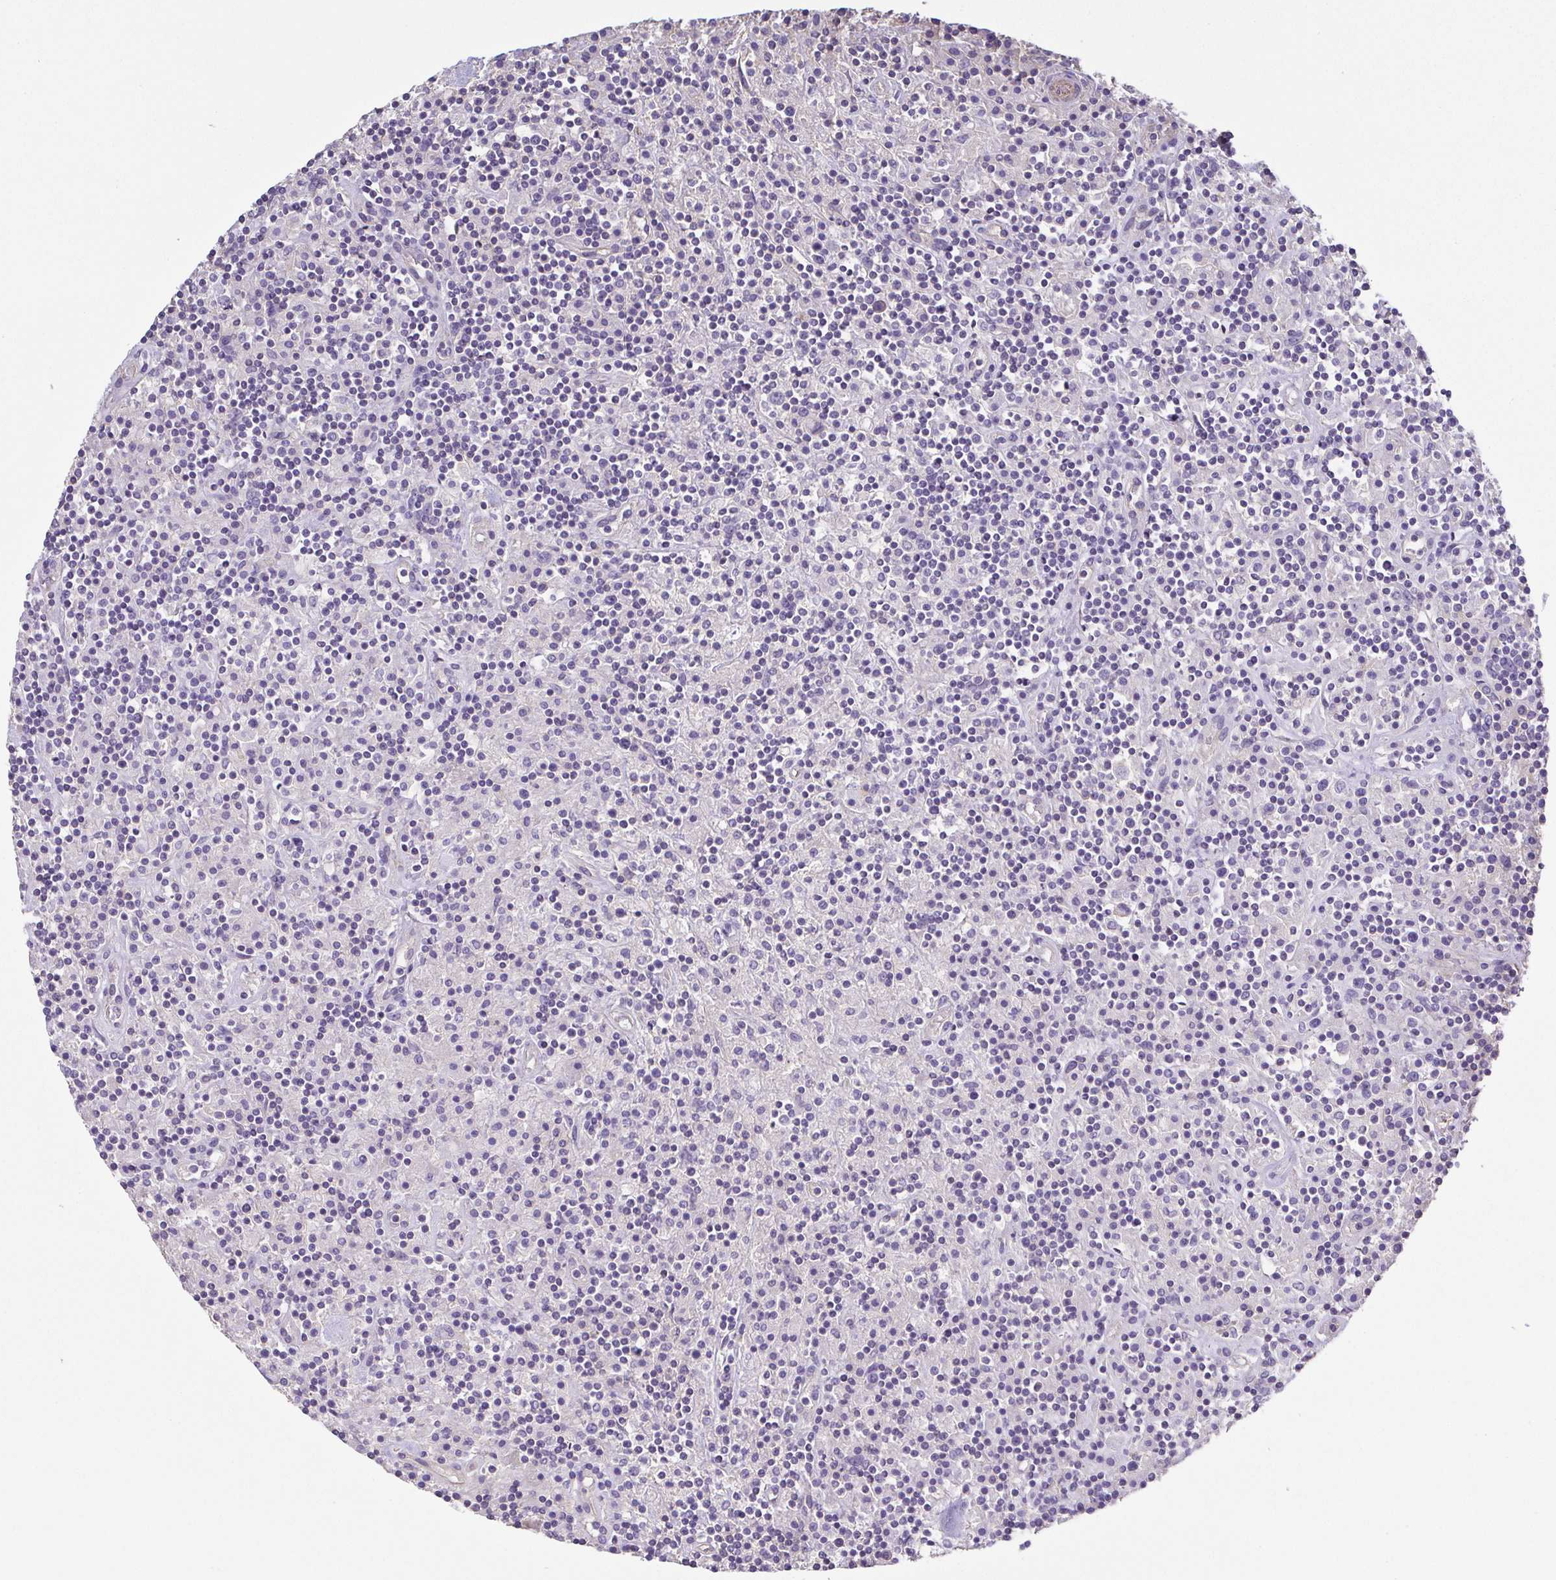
{"staining": {"intensity": "negative", "quantity": "none", "location": "none"}, "tissue": "lymphoma", "cell_type": "Tumor cells", "image_type": "cancer", "snomed": [{"axis": "morphology", "description": "Hodgkin's disease, NOS"}, {"axis": "topography", "description": "Lymph node"}], "caption": "Lymphoma was stained to show a protein in brown. There is no significant staining in tumor cells.", "gene": "MYL6", "patient": {"sex": "male", "age": 70}}